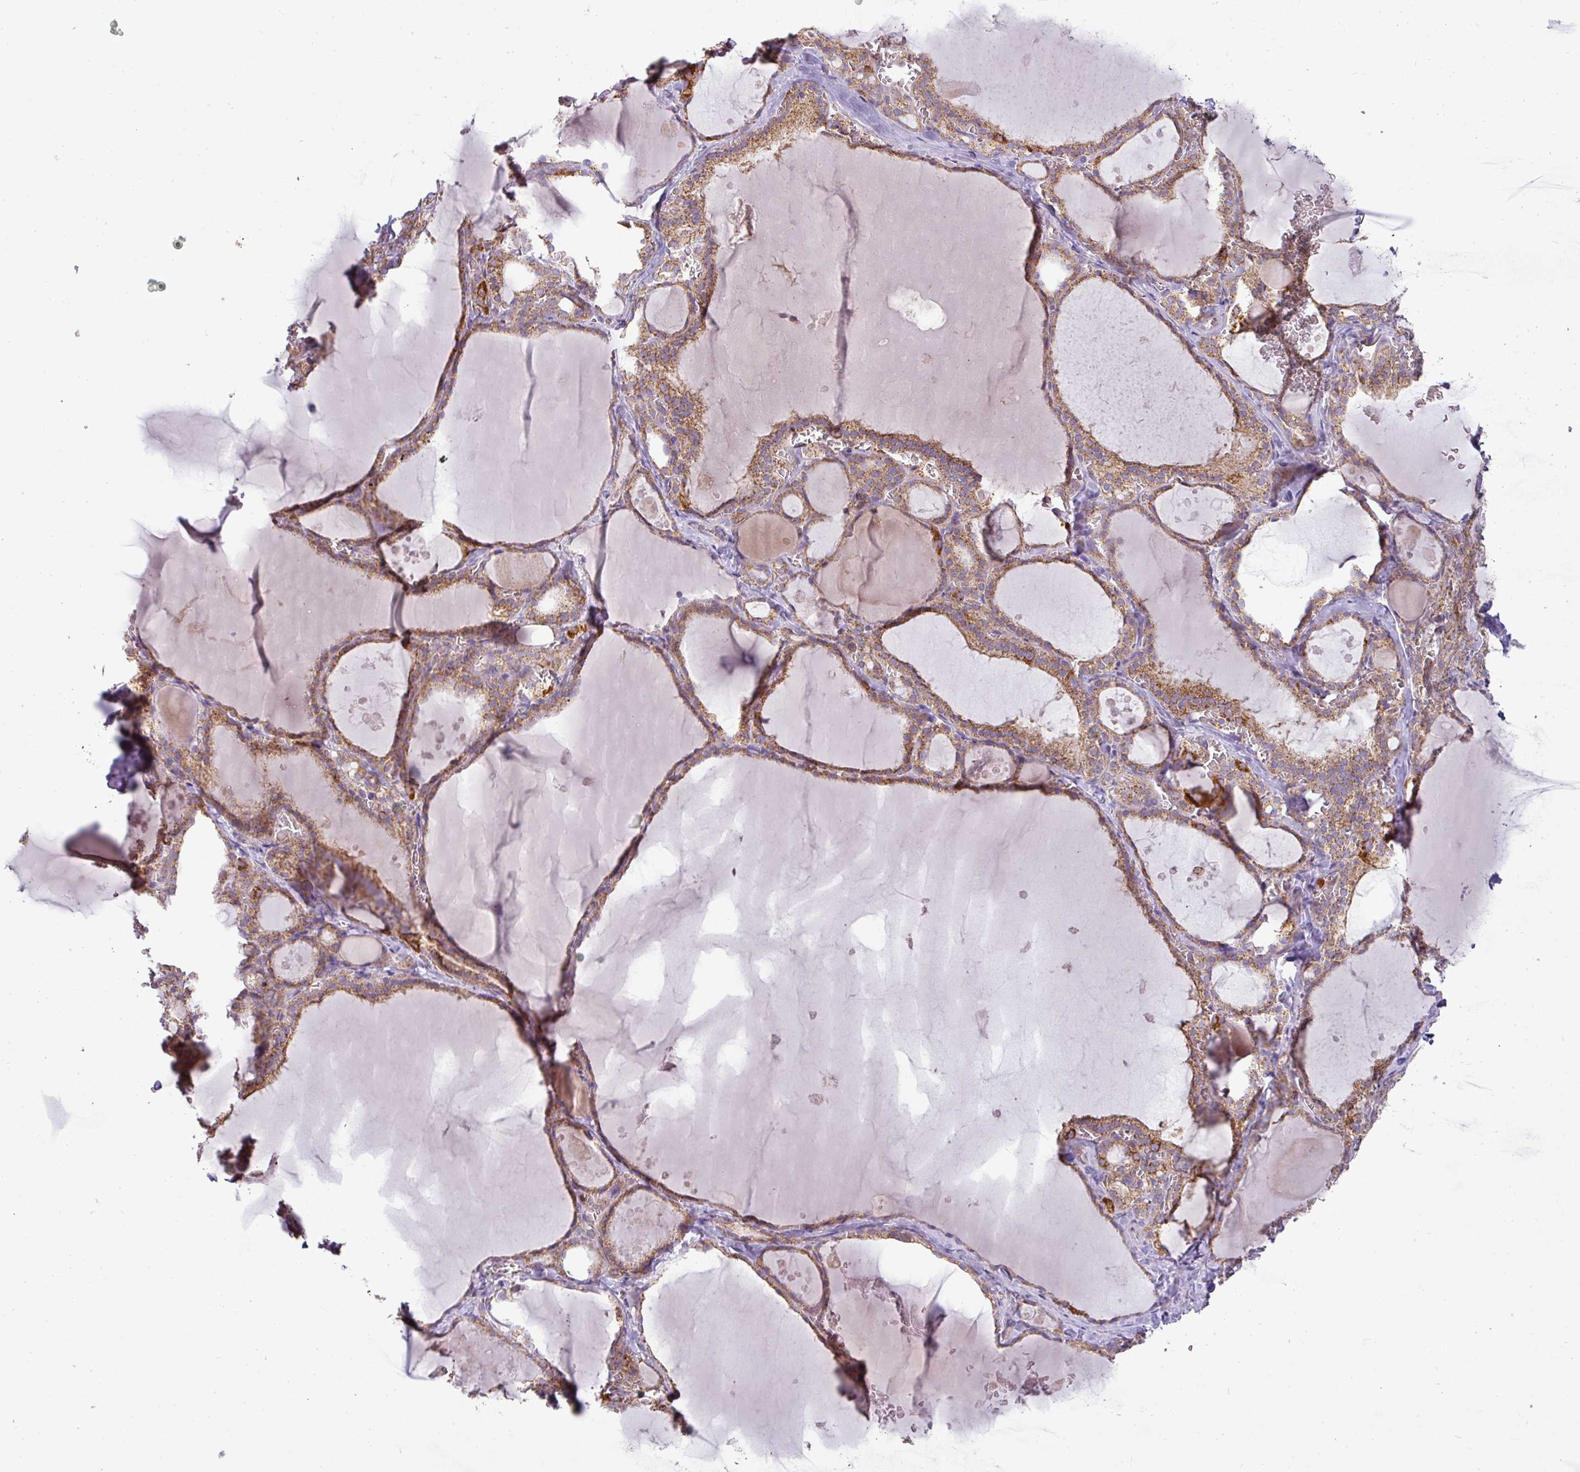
{"staining": {"intensity": "moderate", "quantity": ">75%", "location": "cytoplasmic/membranous"}, "tissue": "thyroid gland", "cell_type": "Glandular cells", "image_type": "normal", "snomed": [{"axis": "morphology", "description": "Normal tissue, NOS"}, {"axis": "topography", "description": "Thyroid gland"}], "caption": "A histopathology image of human thyroid gland stained for a protein exhibits moderate cytoplasmic/membranous brown staining in glandular cells. The protein of interest is stained brown, and the nuclei are stained in blue (DAB (3,3'-diaminobenzidine) IHC with brightfield microscopy, high magnification).", "gene": "ZNF211", "patient": {"sex": "male", "age": 56}}